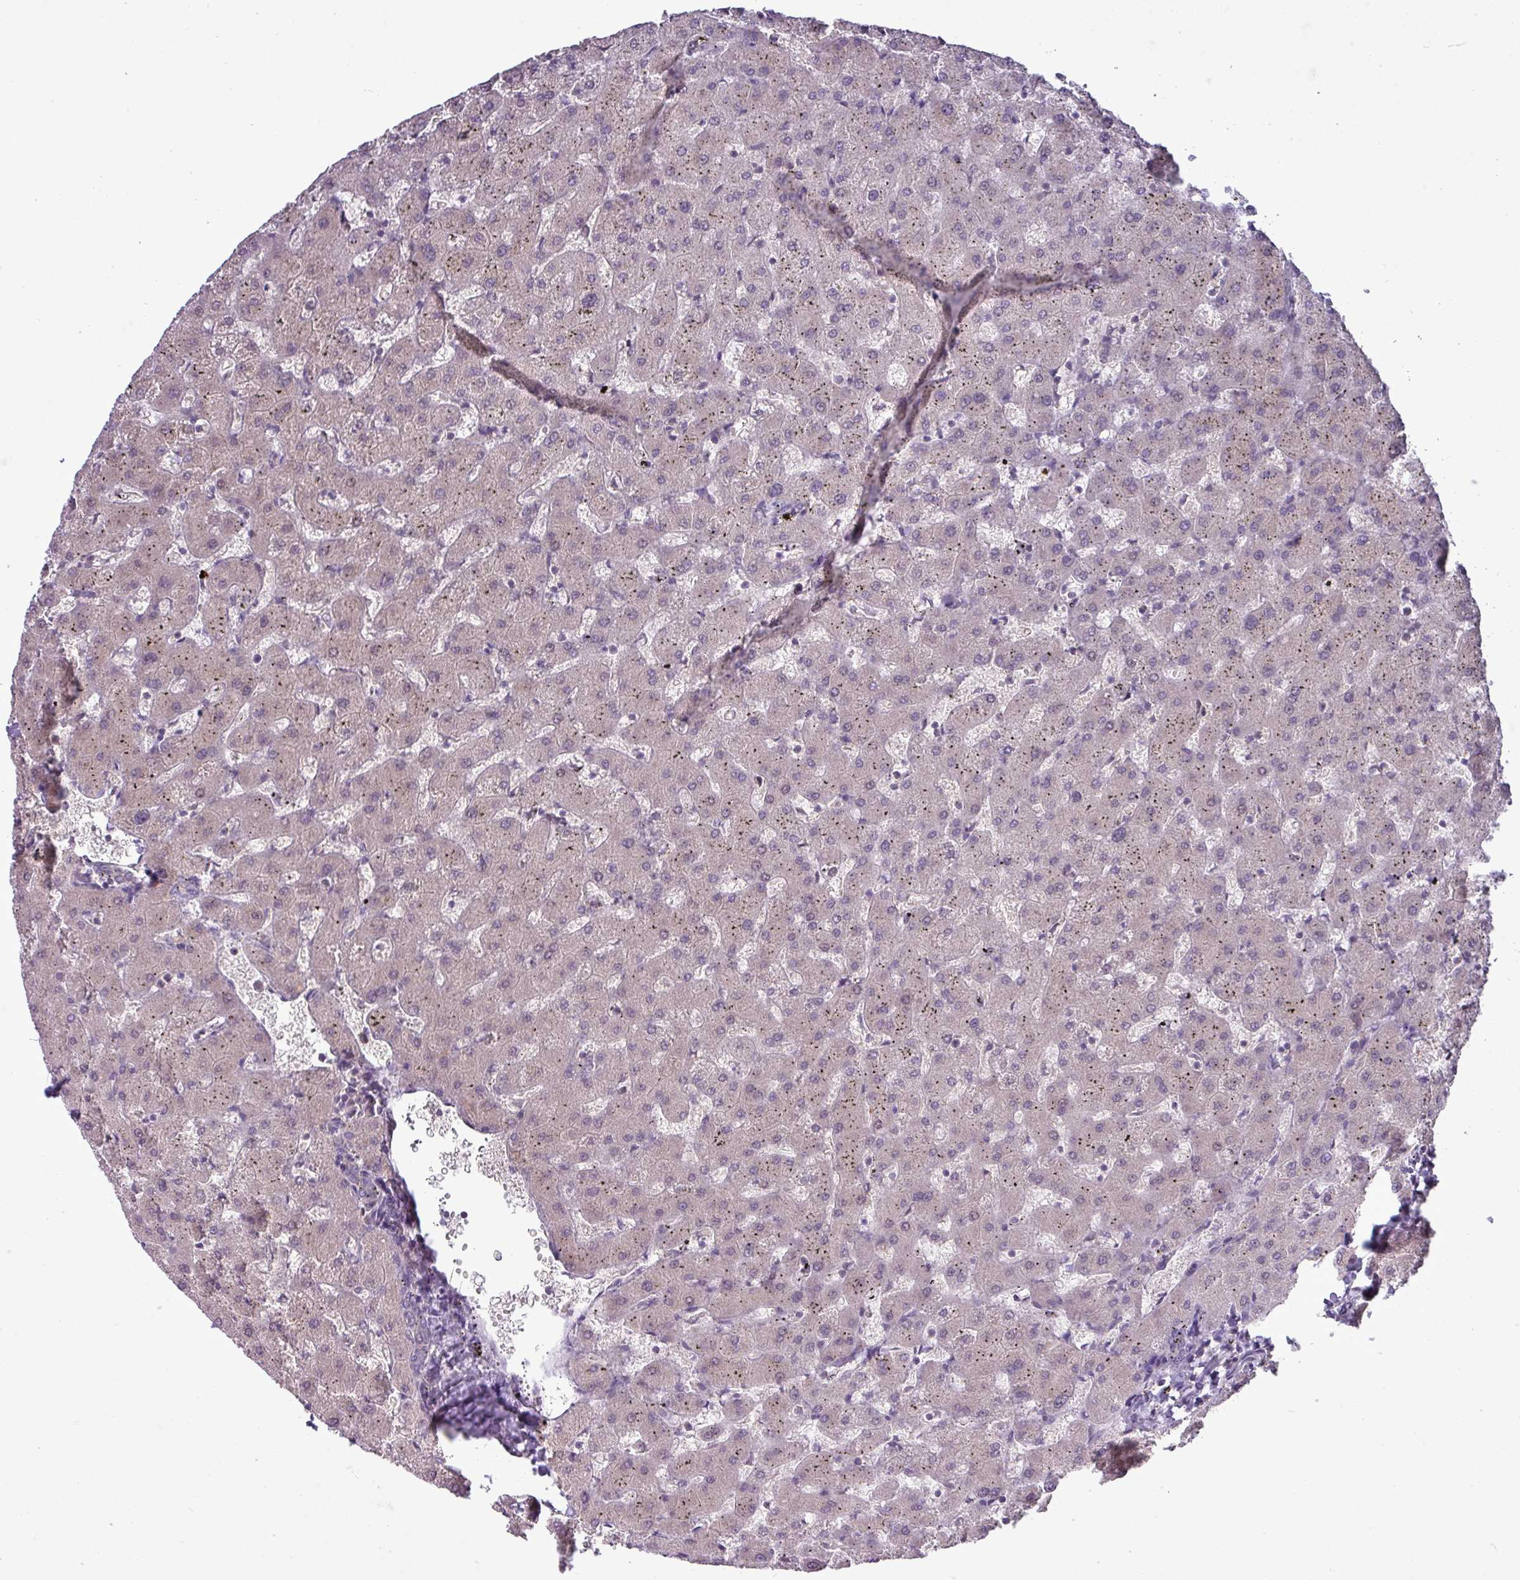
{"staining": {"intensity": "negative", "quantity": "none", "location": "none"}, "tissue": "liver", "cell_type": "Cholangiocytes", "image_type": "normal", "snomed": [{"axis": "morphology", "description": "Normal tissue, NOS"}, {"axis": "topography", "description": "Liver"}], "caption": "This is a histopathology image of immunohistochemistry staining of benign liver, which shows no positivity in cholangiocytes. (Stains: DAB IHC with hematoxylin counter stain, Microscopy: brightfield microscopy at high magnification).", "gene": "RIPPLY1", "patient": {"sex": "female", "age": 63}}